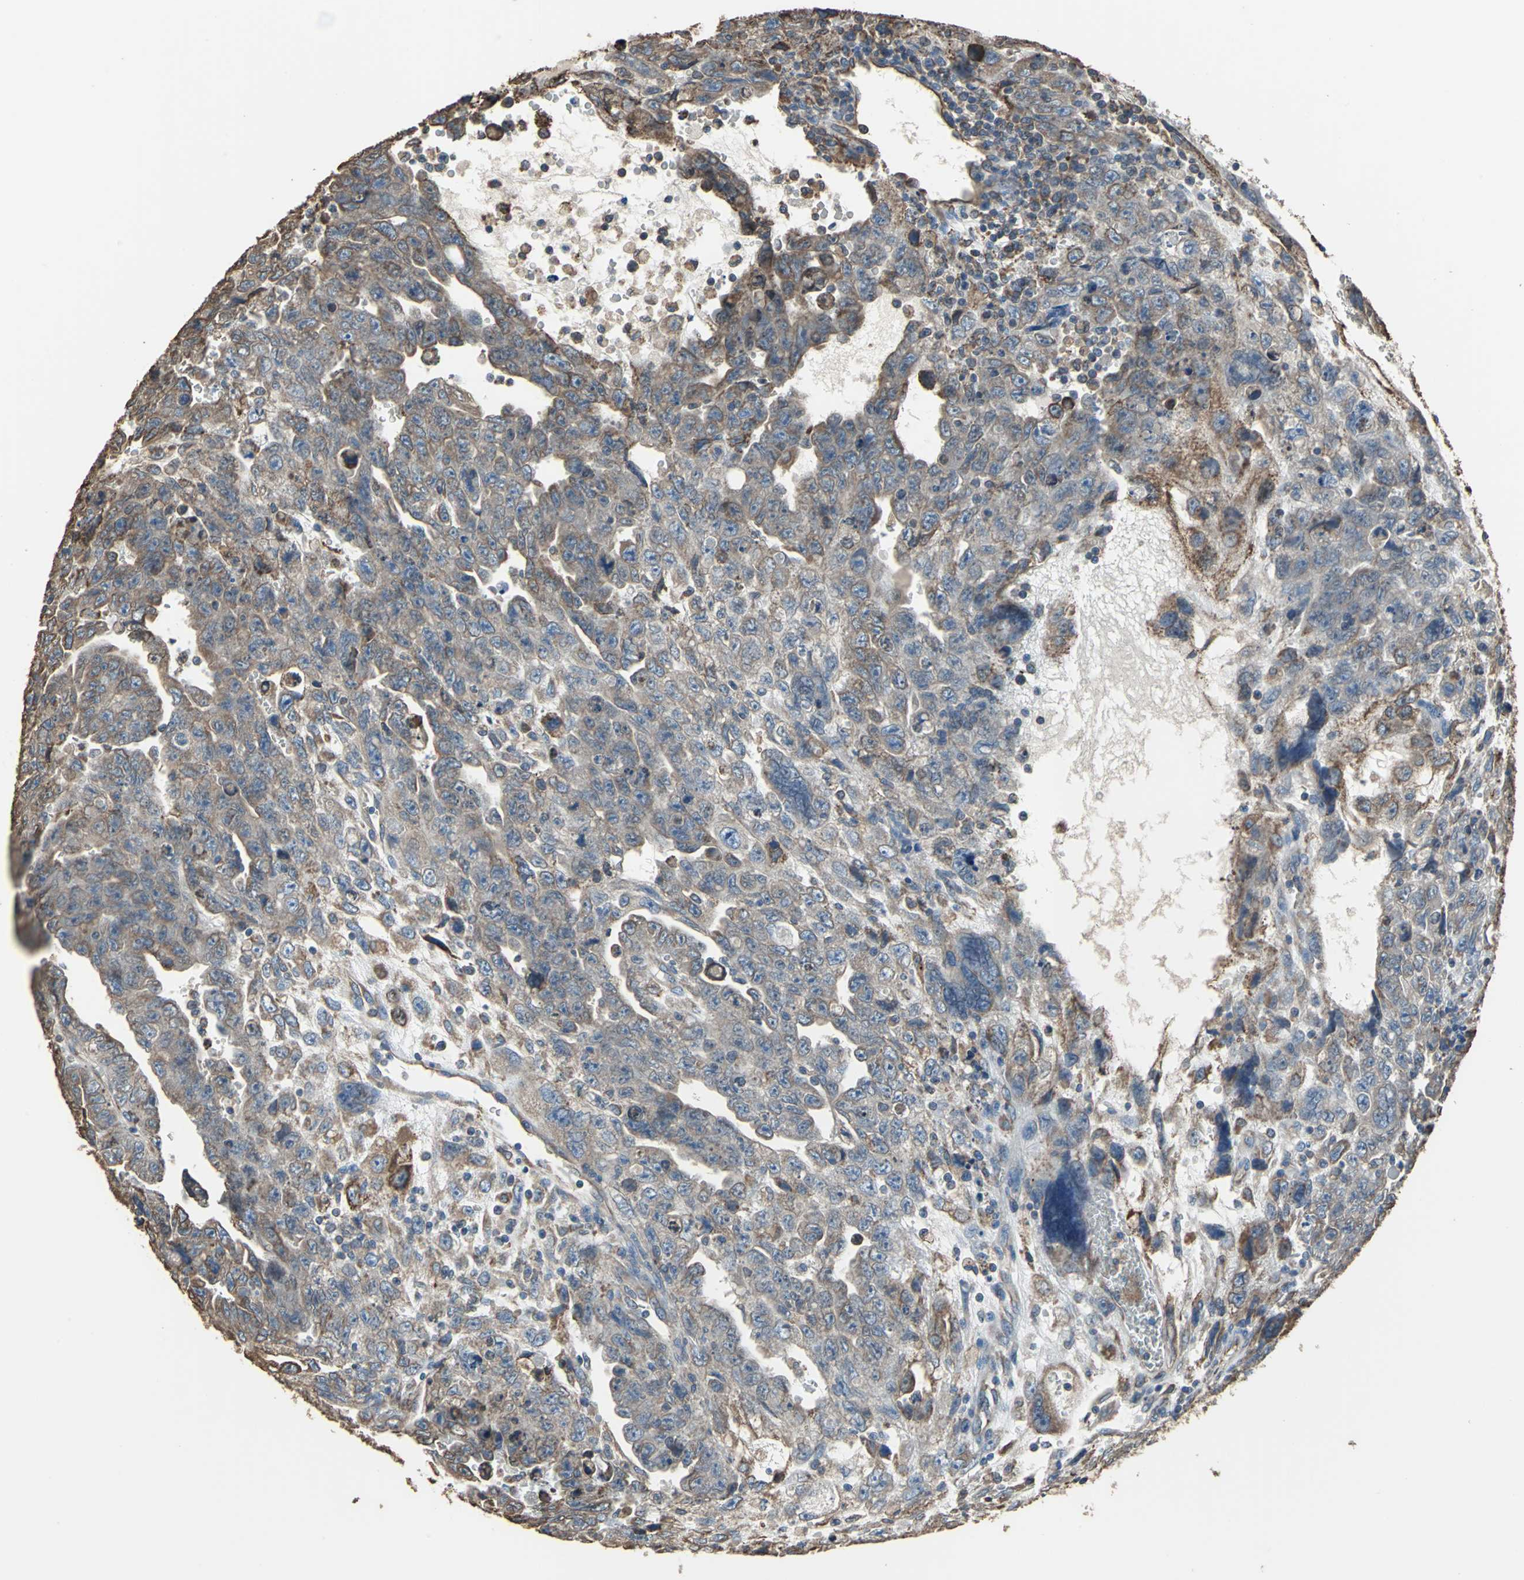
{"staining": {"intensity": "moderate", "quantity": ">75%", "location": "cytoplasmic/membranous"}, "tissue": "testis cancer", "cell_type": "Tumor cells", "image_type": "cancer", "snomed": [{"axis": "morphology", "description": "Carcinoma, Embryonal, NOS"}, {"axis": "topography", "description": "Testis"}], "caption": "This histopathology image exhibits IHC staining of human testis embryonal carcinoma, with medium moderate cytoplasmic/membranous expression in about >75% of tumor cells.", "gene": "GPANK1", "patient": {"sex": "male", "age": 28}}